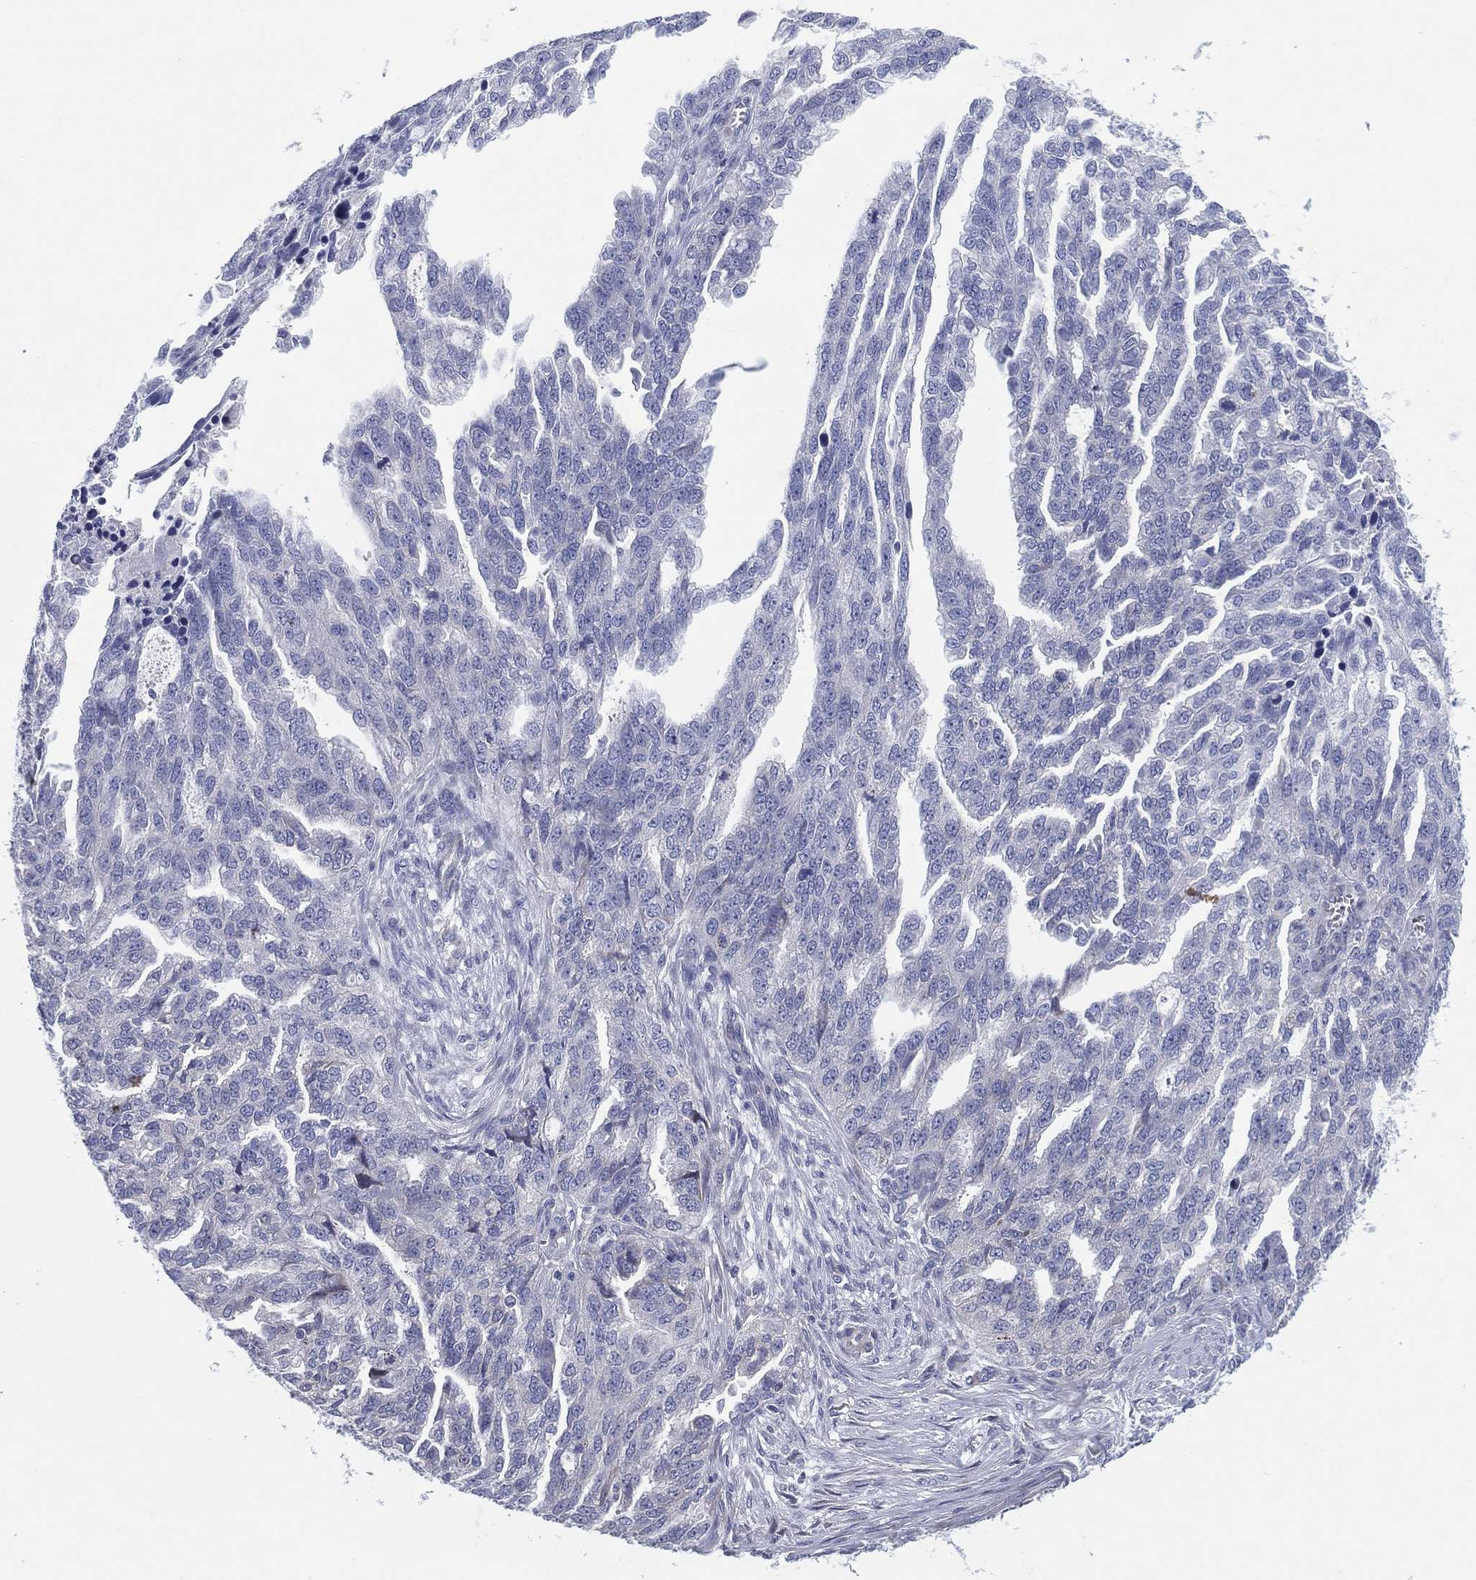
{"staining": {"intensity": "negative", "quantity": "none", "location": "none"}, "tissue": "ovarian cancer", "cell_type": "Tumor cells", "image_type": "cancer", "snomed": [{"axis": "morphology", "description": "Cystadenocarcinoma, serous, NOS"}, {"axis": "topography", "description": "Ovary"}], "caption": "Immunohistochemical staining of human ovarian serous cystadenocarcinoma demonstrates no significant positivity in tumor cells. (Immunohistochemistry (ihc), brightfield microscopy, high magnification).", "gene": "HEATR4", "patient": {"sex": "female", "age": 51}}